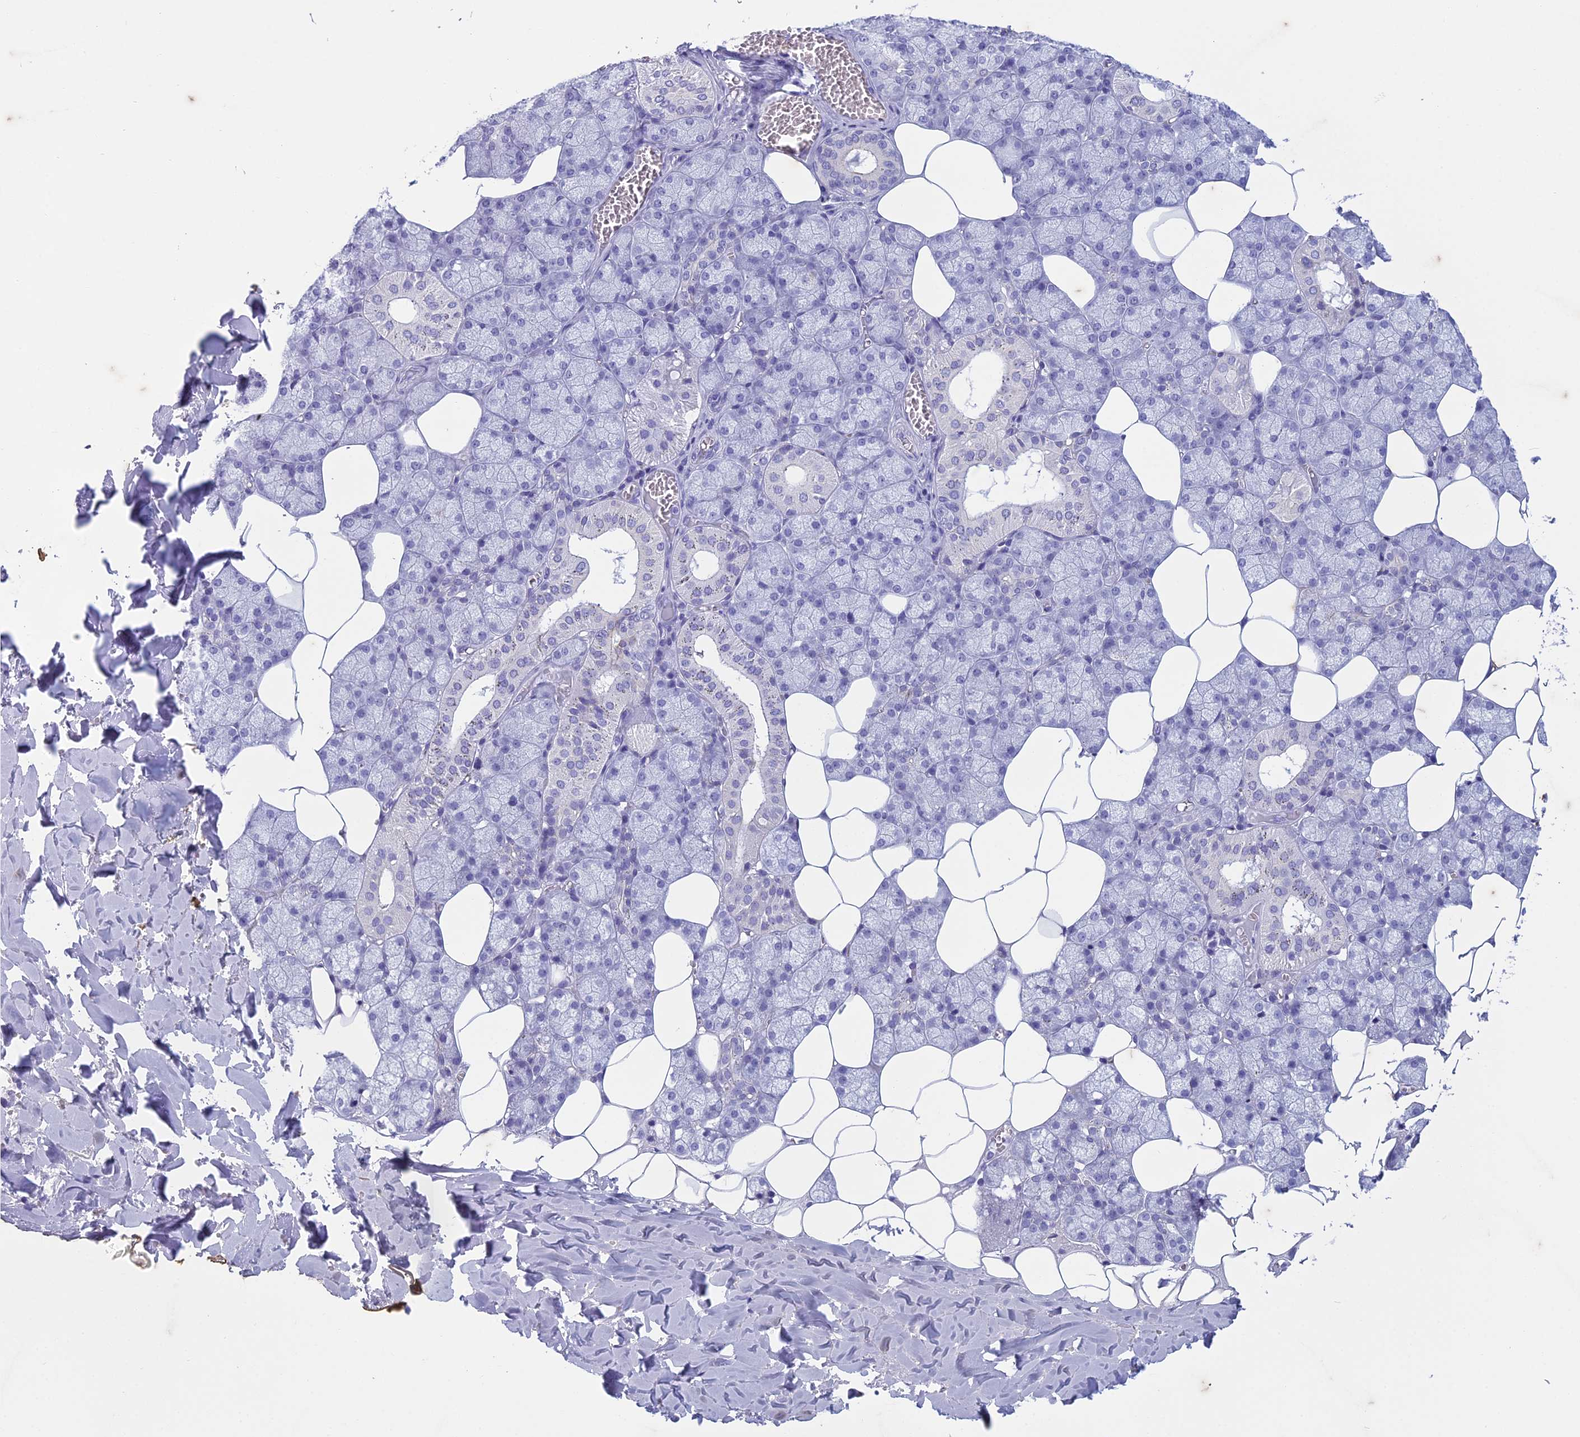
{"staining": {"intensity": "negative", "quantity": "none", "location": "none"}, "tissue": "salivary gland", "cell_type": "Glandular cells", "image_type": "normal", "snomed": [{"axis": "morphology", "description": "Normal tissue, NOS"}, {"axis": "topography", "description": "Salivary gland"}], "caption": "DAB immunohistochemical staining of benign human salivary gland shows no significant expression in glandular cells.", "gene": "HMGB4", "patient": {"sex": "male", "age": 62}}